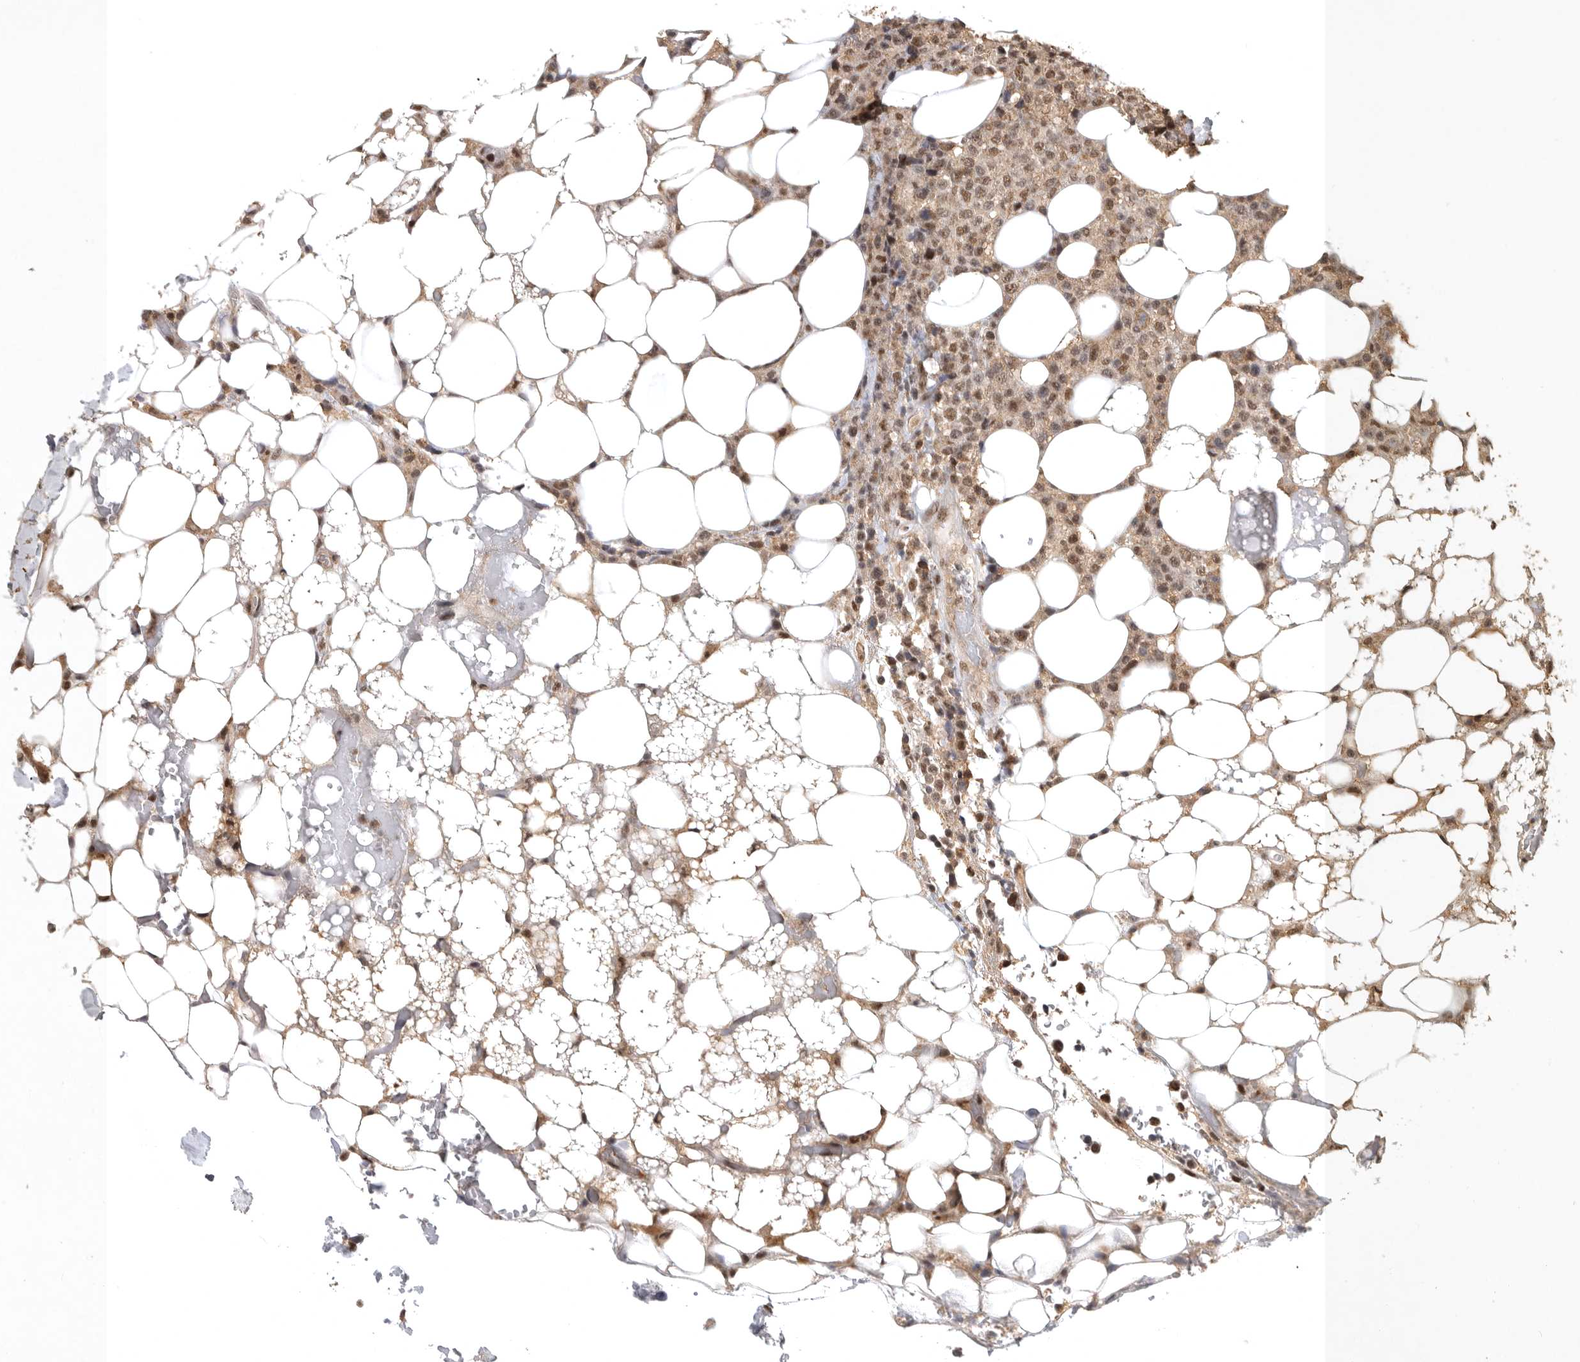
{"staining": {"intensity": "moderate", "quantity": ">75%", "location": "nuclear"}, "tissue": "lymphoma", "cell_type": "Tumor cells", "image_type": "cancer", "snomed": [{"axis": "morphology", "description": "Malignant lymphoma, non-Hodgkin's type, High grade"}, {"axis": "topography", "description": "Lymph node"}], "caption": "Human lymphoma stained with a protein marker shows moderate staining in tumor cells.", "gene": "CBLL1", "patient": {"sex": "male", "age": 13}}